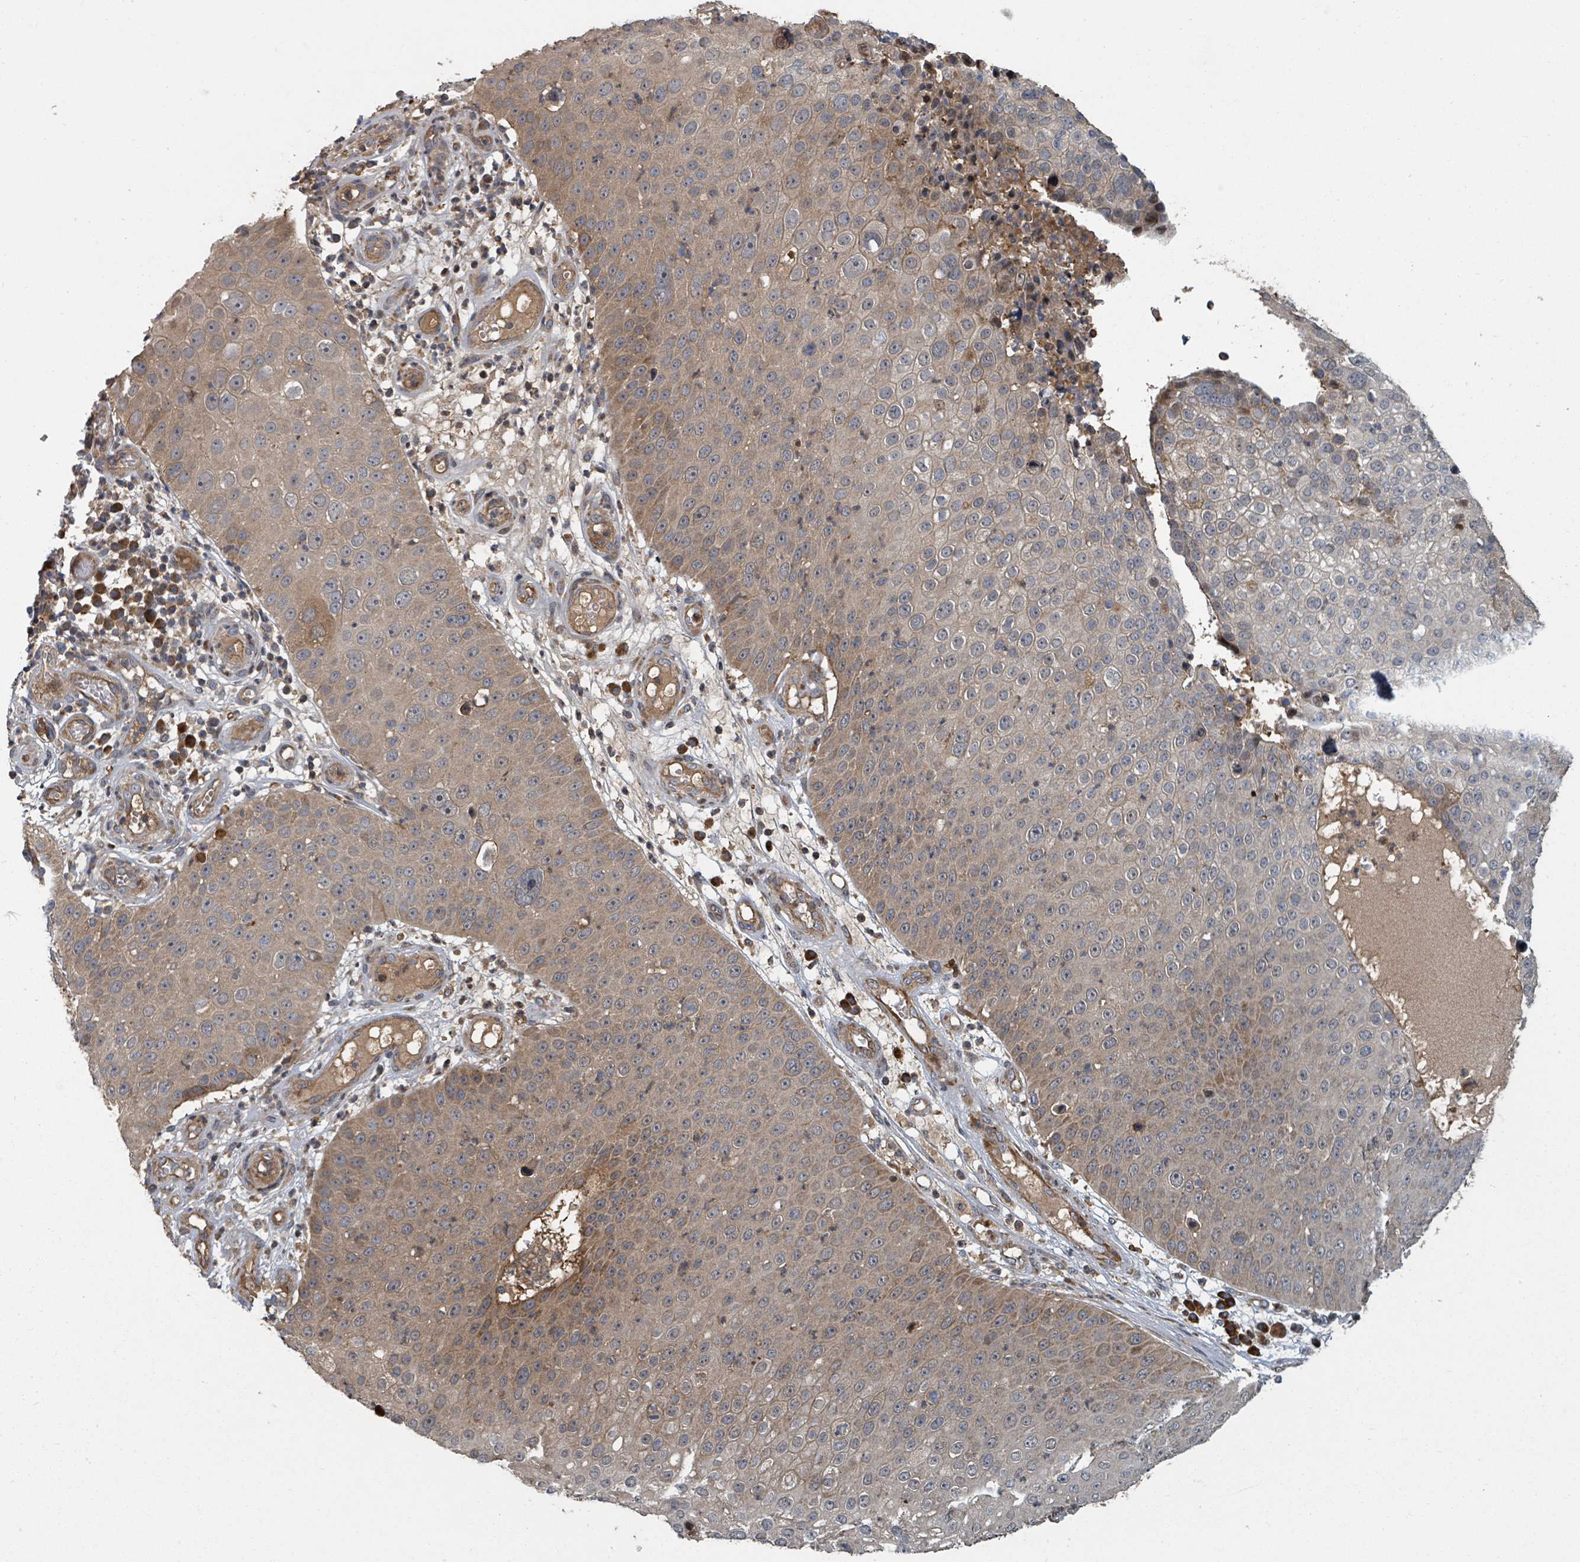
{"staining": {"intensity": "moderate", "quantity": "<25%", "location": "cytoplasmic/membranous"}, "tissue": "skin cancer", "cell_type": "Tumor cells", "image_type": "cancer", "snomed": [{"axis": "morphology", "description": "Squamous cell carcinoma, NOS"}, {"axis": "topography", "description": "Skin"}], "caption": "An immunohistochemistry histopathology image of neoplastic tissue is shown. Protein staining in brown labels moderate cytoplasmic/membranous positivity in squamous cell carcinoma (skin) within tumor cells.", "gene": "DPM1", "patient": {"sex": "male", "age": 71}}